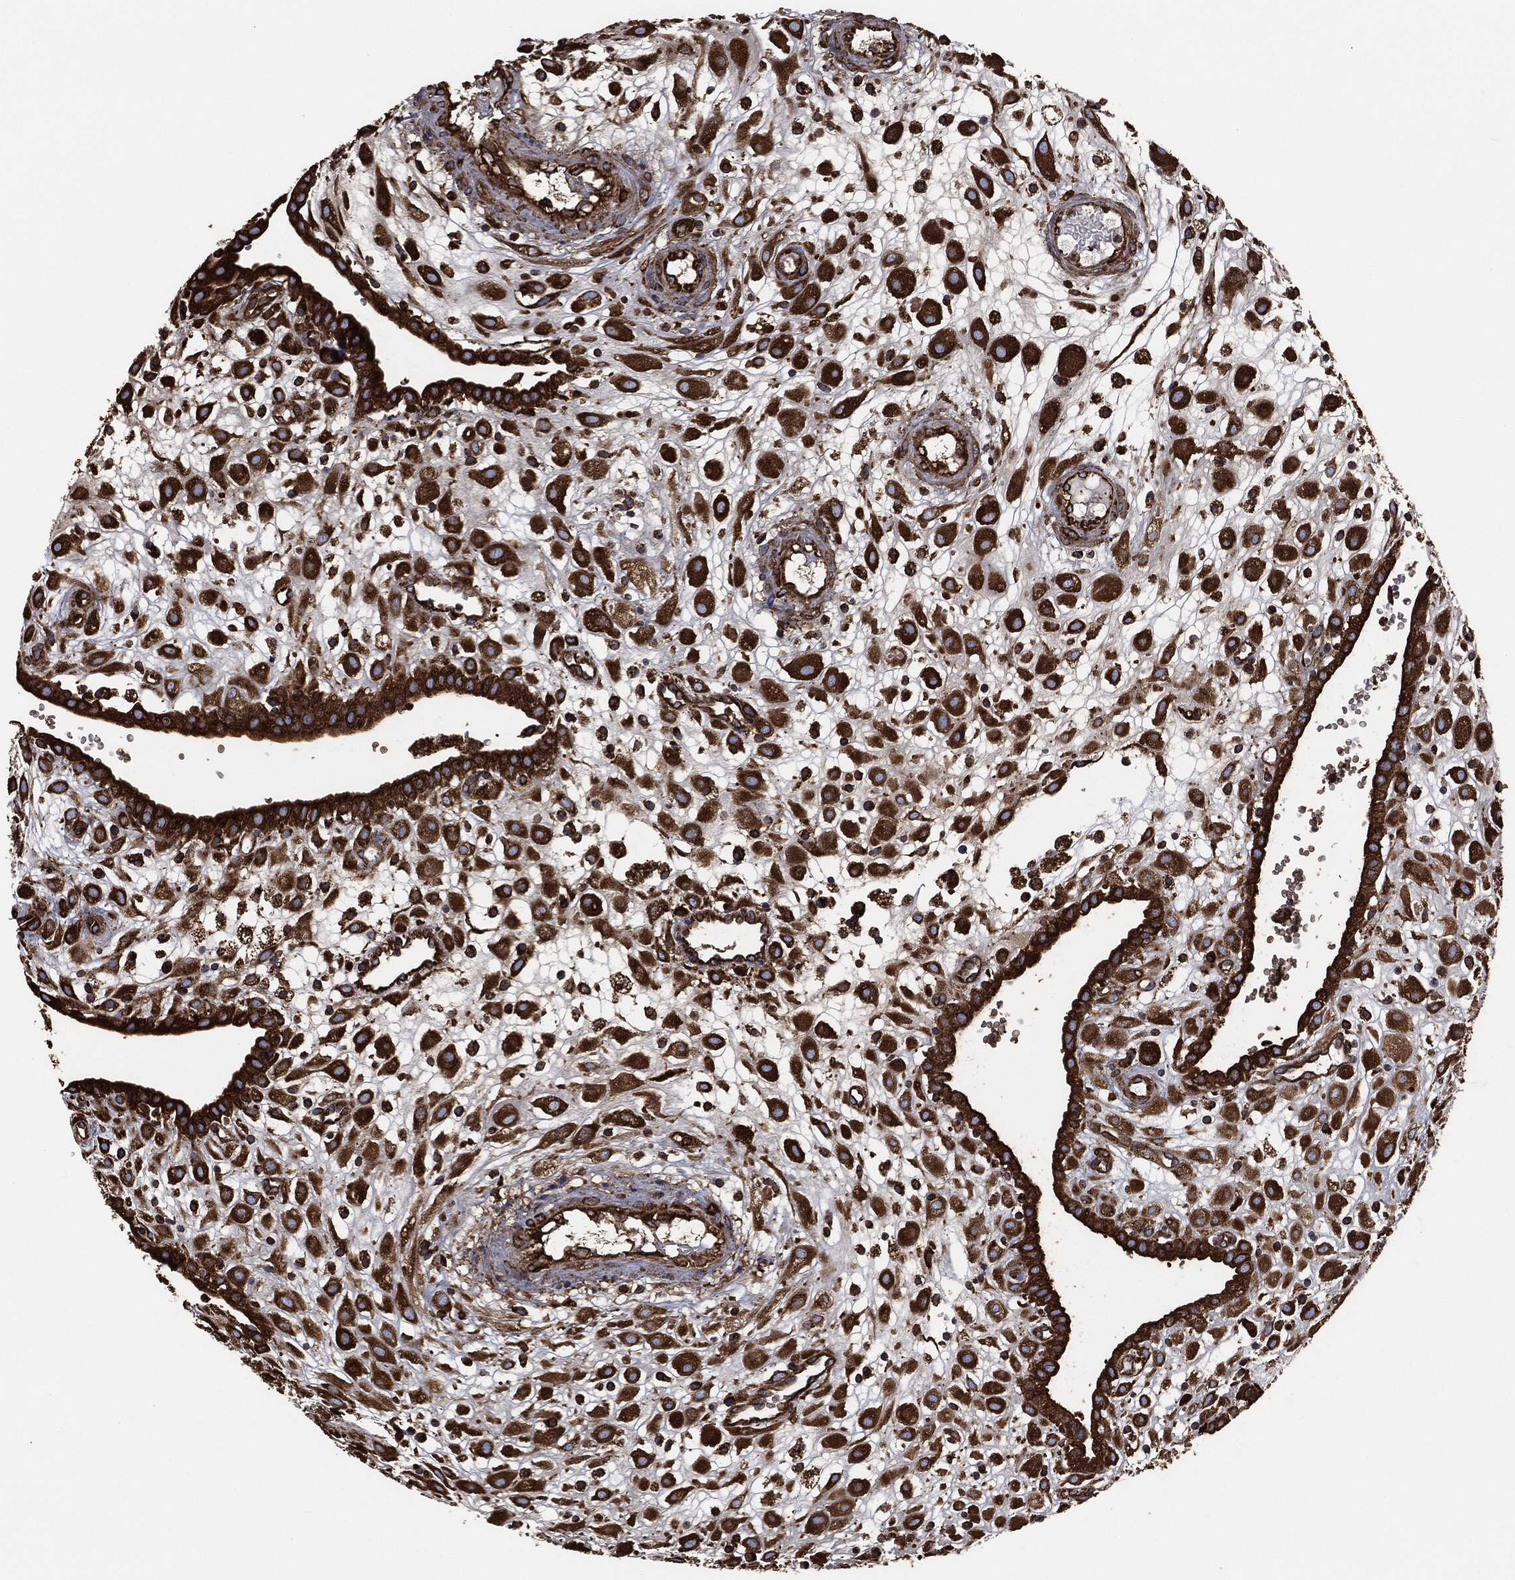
{"staining": {"intensity": "strong", "quantity": ">75%", "location": "cytoplasmic/membranous"}, "tissue": "placenta", "cell_type": "Decidual cells", "image_type": "normal", "snomed": [{"axis": "morphology", "description": "Normal tissue, NOS"}, {"axis": "topography", "description": "Placenta"}], "caption": "An immunohistochemistry (IHC) micrograph of normal tissue is shown. Protein staining in brown highlights strong cytoplasmic/membranous positivity in placenta within decidual cells. (Brightfield microscopy of DAB IHC at high magnification).", "gene": "AMFR", "patient": {"sex": "female", "age": 24}}